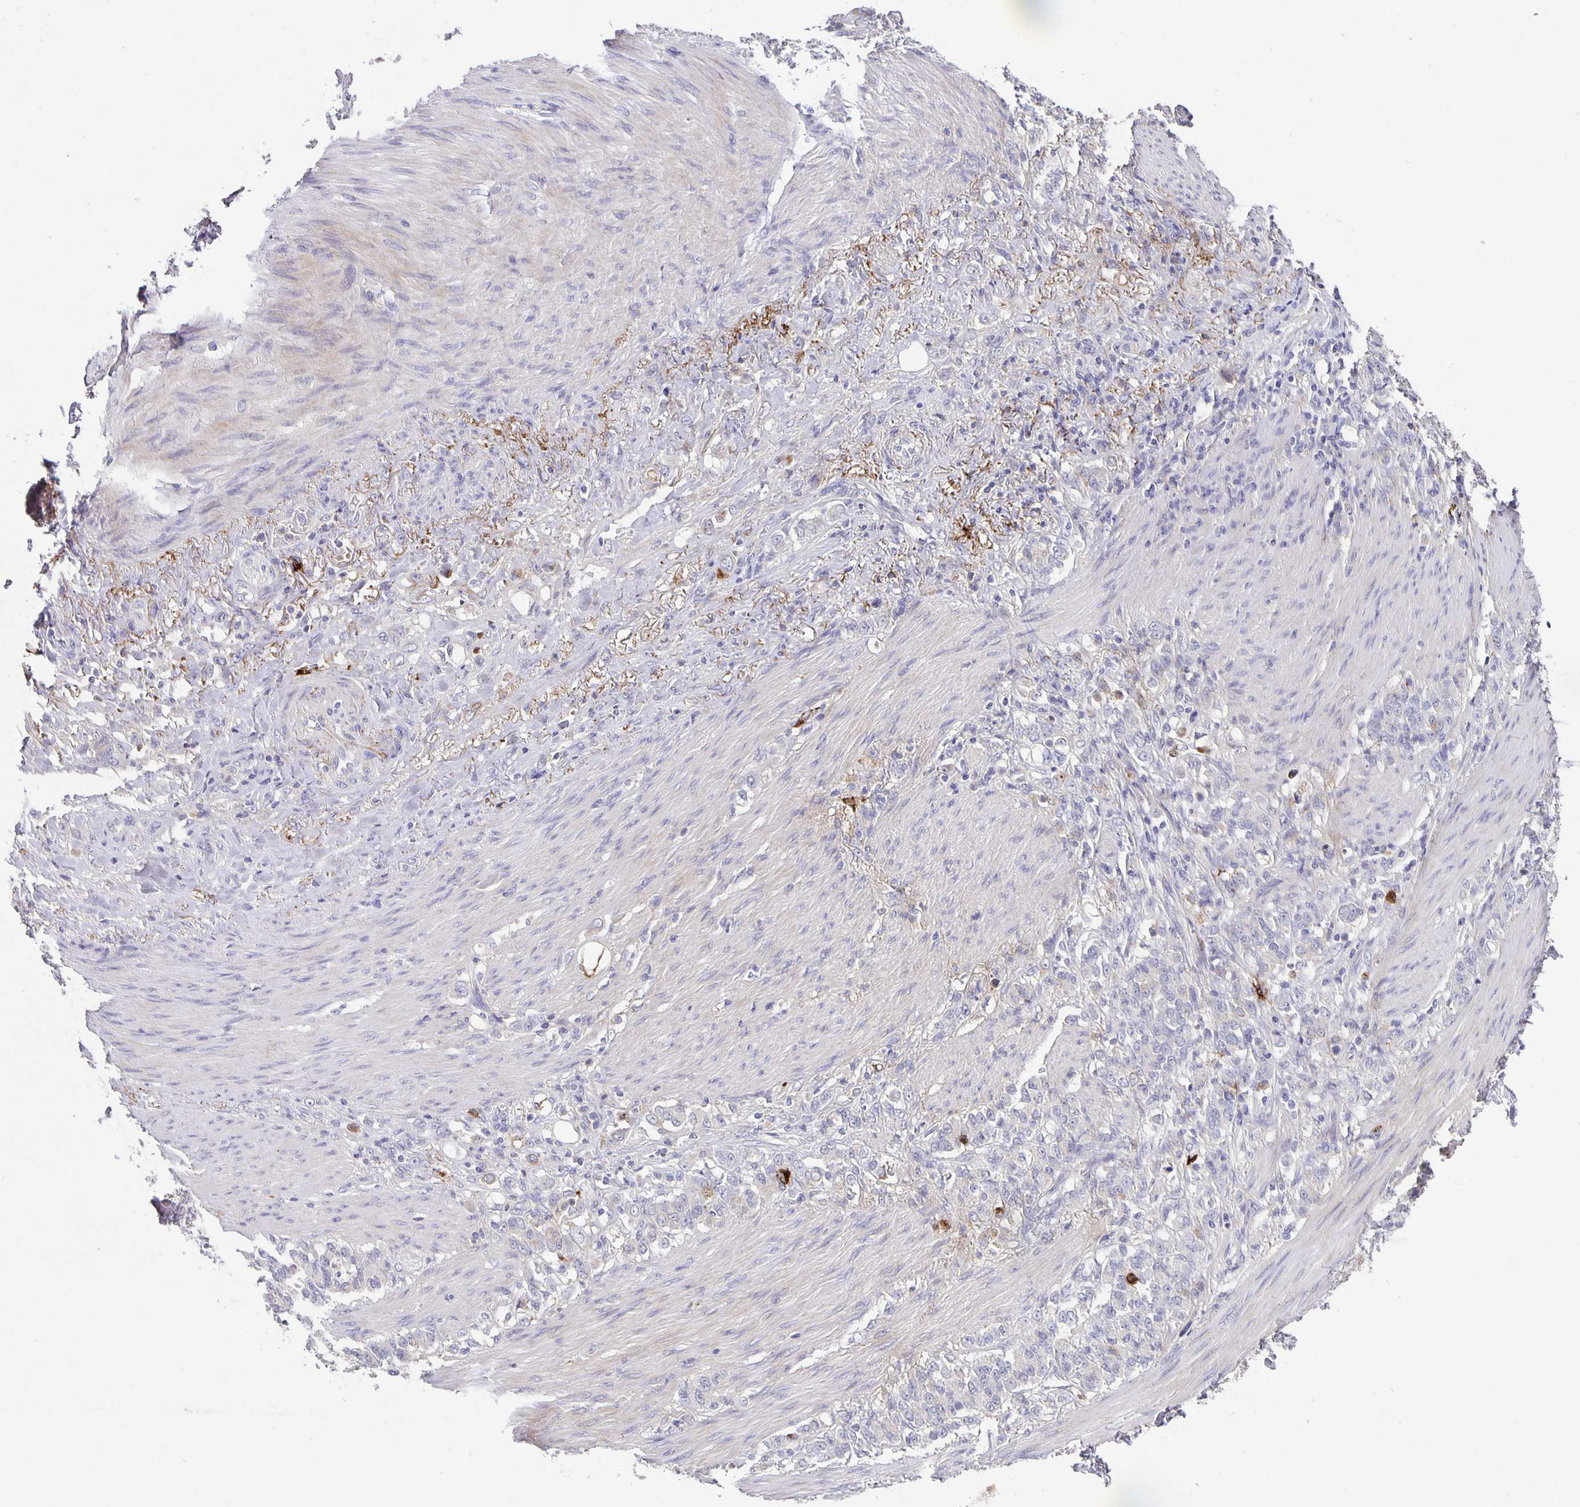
{"staining": {"intensity": "negative", "quantity": "none", "location": "none"}, "tissue": "stomach cancer", "cell_type": "Tumor cells", "image_type": "cancer", "snomed": [{"axis": "morphology", "description": "Adenocarcinoma, NOS"}, {"axis": "topography", "description": "Stomach"}], "caption": "Immunohistochemistry (IHC) of stomach cancer demonstrates no expression in tumor cells.", "gene": "GDF15", "patient": {"sex": "female", "age": 79}}